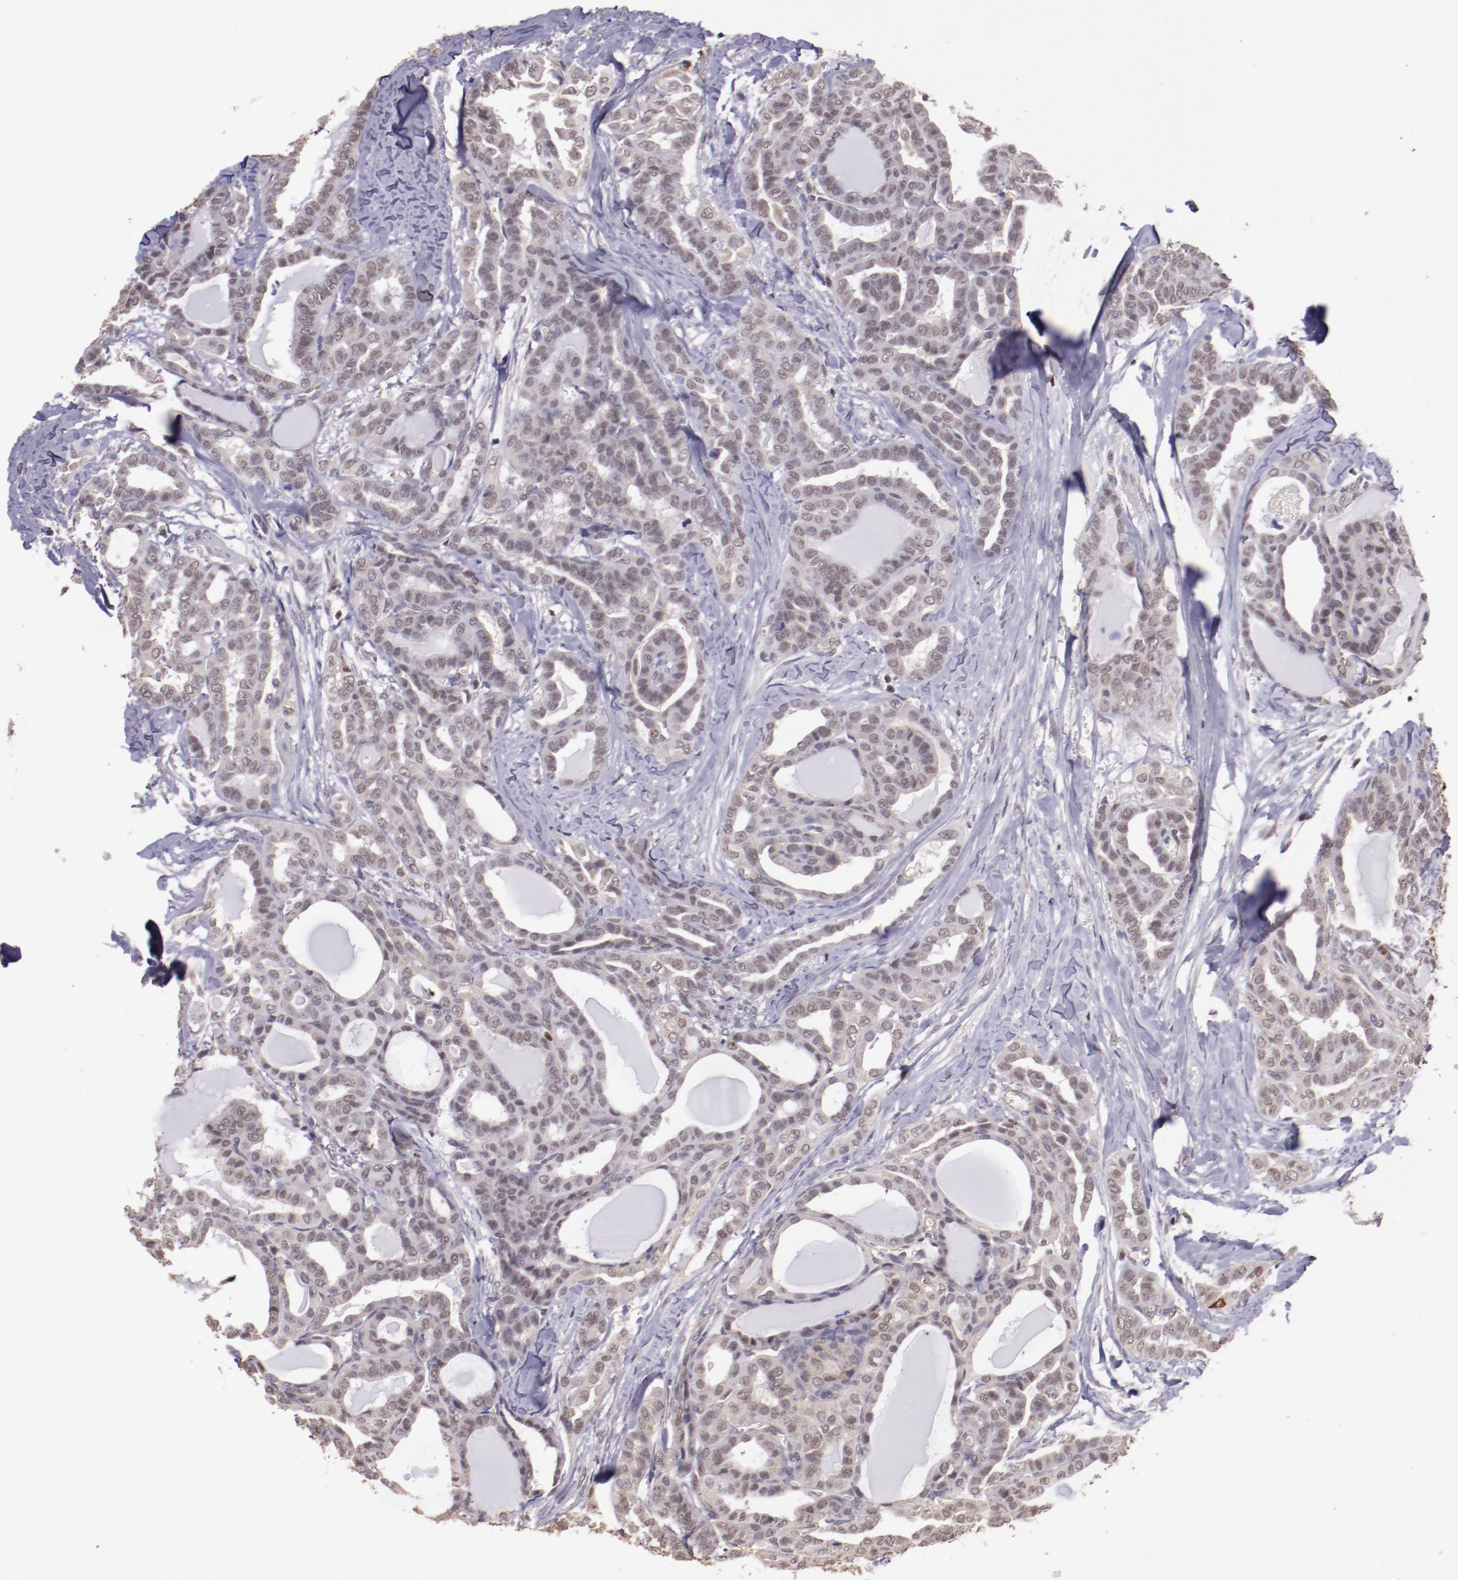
{"staining": {"intensity": "weak", "quantity": "25%-75%", "location": "cytoplasmic/membranous,nuclear"}, "tissue": "thyroid cancer", "cell_type": "Tumor cells", "image_type": "cancer", "snomed": [{"axis": "morphology", "description": "Carcinoma, NOS"}, {"axis": "topography", "description": "Thyroid gland"}], "caption": "A high-resolution image shows immunohistochemistry (IHC) staining of thyroid cancer, which demonstrates weak cytoplasmic/membranous and nuclear staining in approximately 25%-75% of tumor cells. (DAB (3,3'-diaminobenzidine) IHC with brightfield microscopy, high magnification).", "gene": "ELF1", "patient": {"sex": "female", "age": 91}}